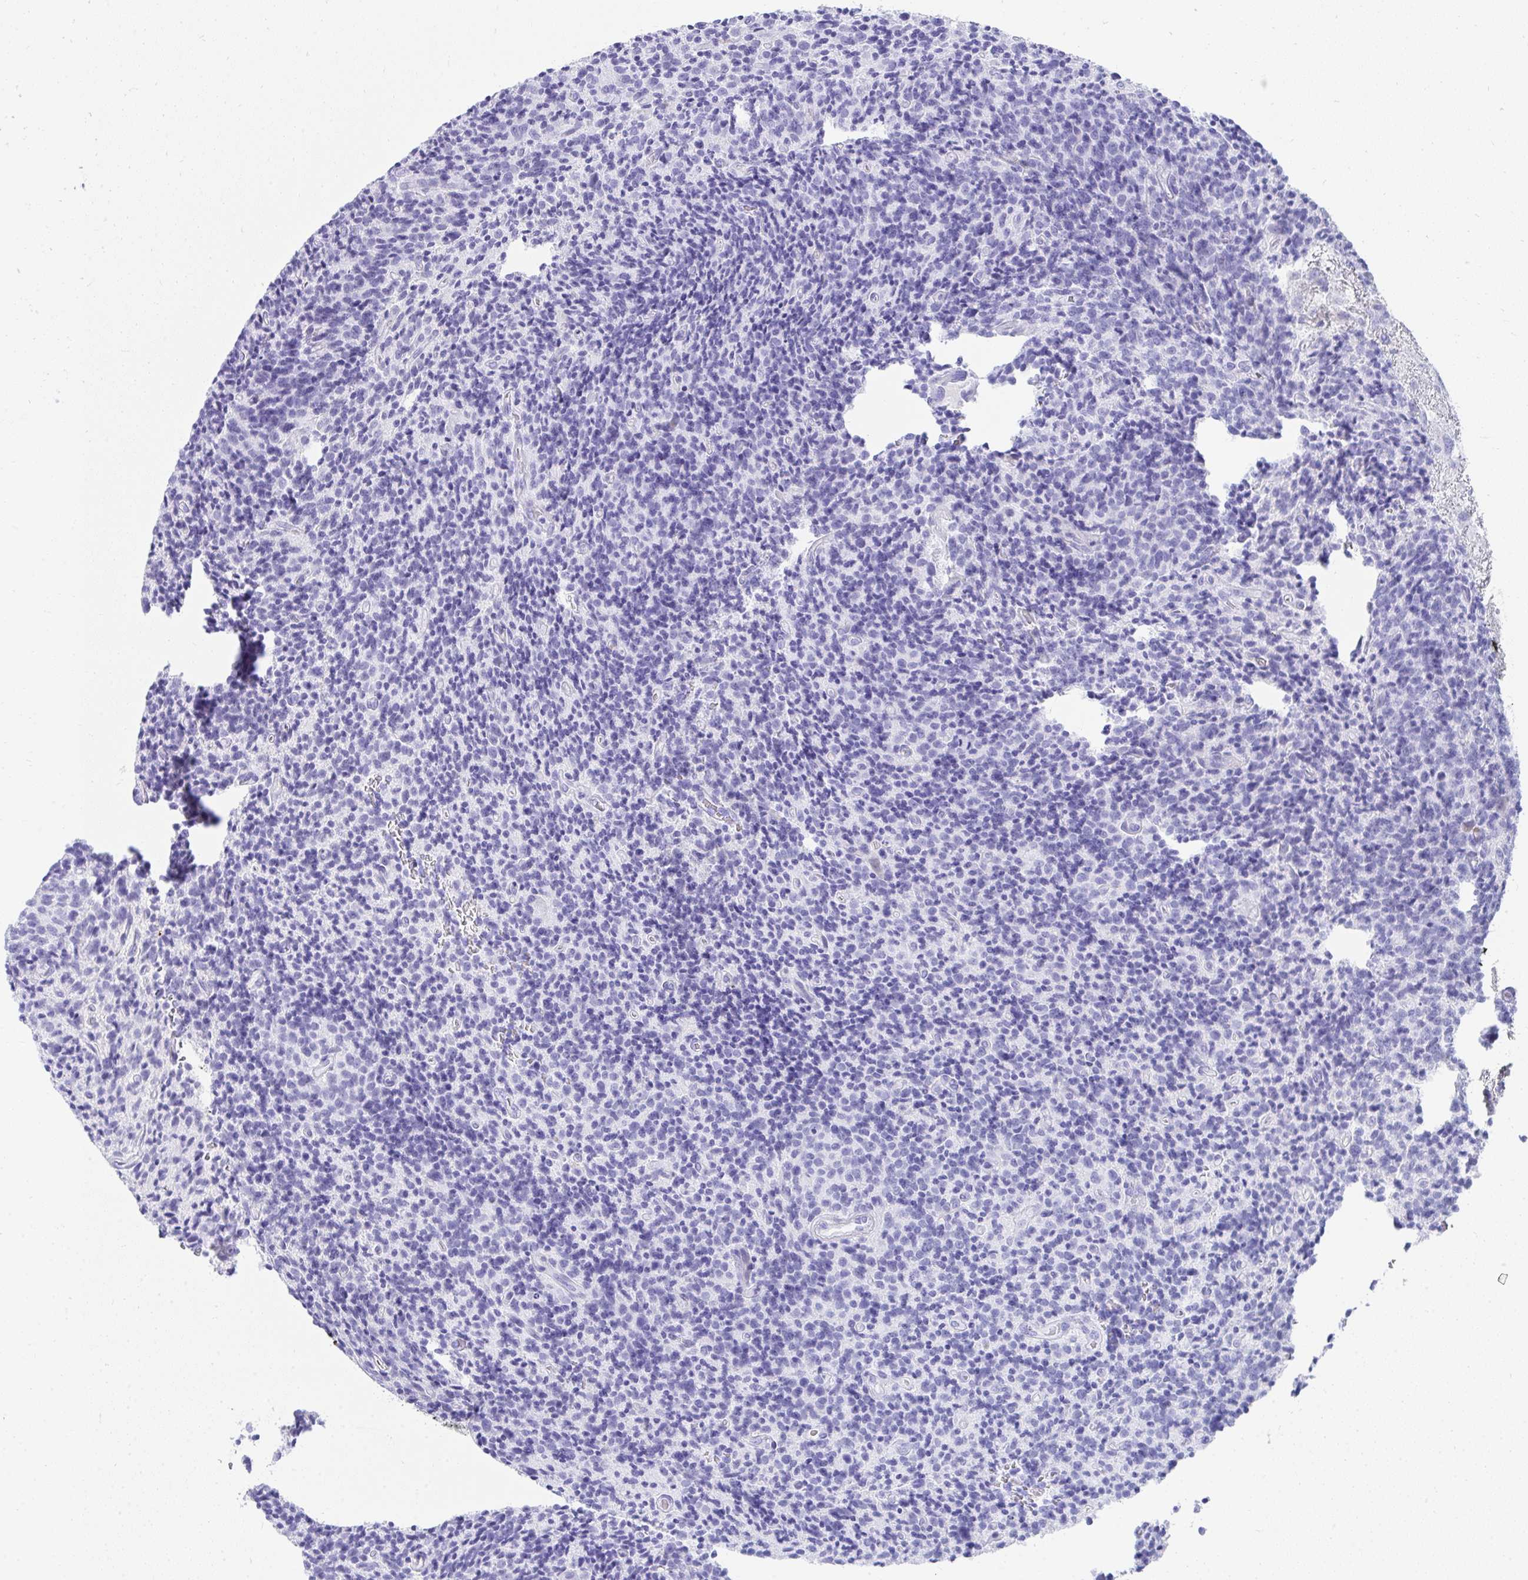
{"staining": {"intensity": "negative", "quantity": "none", "location": "none"}, "tissue": "glioma", "cell_type": "Tumor cells", "image_type": "cancer", "snomed": [{"axis": "morphology", "description": "Glioma, malignant, High grade"}, {"axis": "topography", "description": "Brain"}], "caption": "High magnification brightfield microscopy of glioma stained with DAB (brown) and counterstained with hematoxylin (blue): tumor cells show no significant staining.", "gene": "TNNT1", "patient": {"sex": "male", "age": 76}}